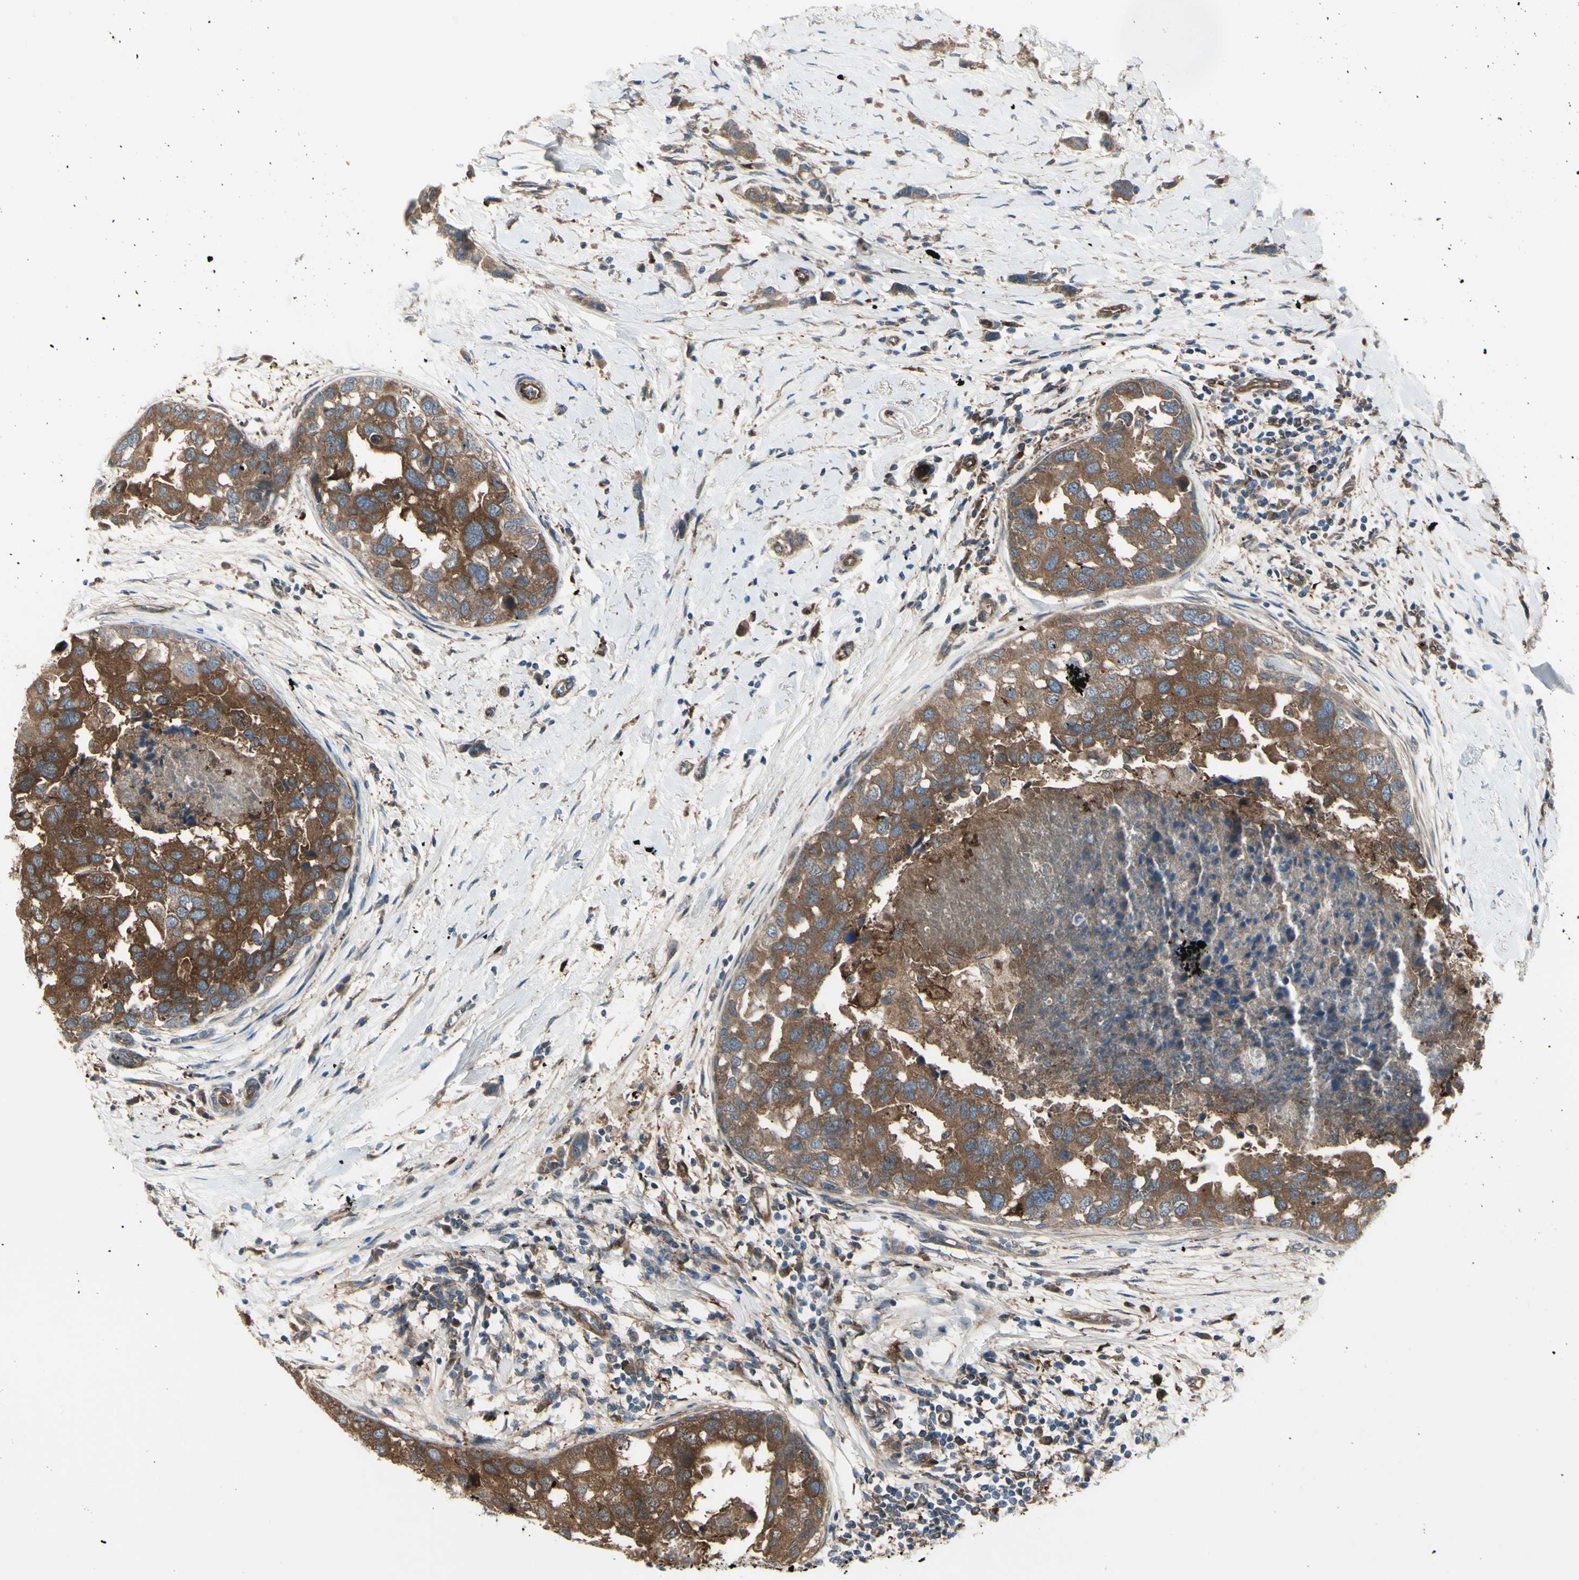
{"staining": {"intensity": "moderate", "quantity": ">75%", "location": "cytoplasmic/membranous"}, "tissue": "breast cancer", "cell_type": "Tumor cells", "image_type": "cancer", "snomed": [{"axis": "morphology", "description": "Normal tissue, NOS"}, {"axis": "morphology", "description": "Duct carcinoma"}, {"axis": "topography", "description": "Breast"}], "caption": "Immunohistochemistry staining of breast cancer (invasive ductal carcinoma), which demonstrates medium levels of moderate cytoplasmic/membranous positivity in about >75% of tumor cells indicating moderate cytoplasmic/membranous protein expression. The staining was performed using DAB (3,3'-diaminobenzidine) (brown) for protein detection and nuclei were counterstained in hematoxylin (blue).", "gene": "IGSF9B", "patient": {"sex": "female", "age": 50}}